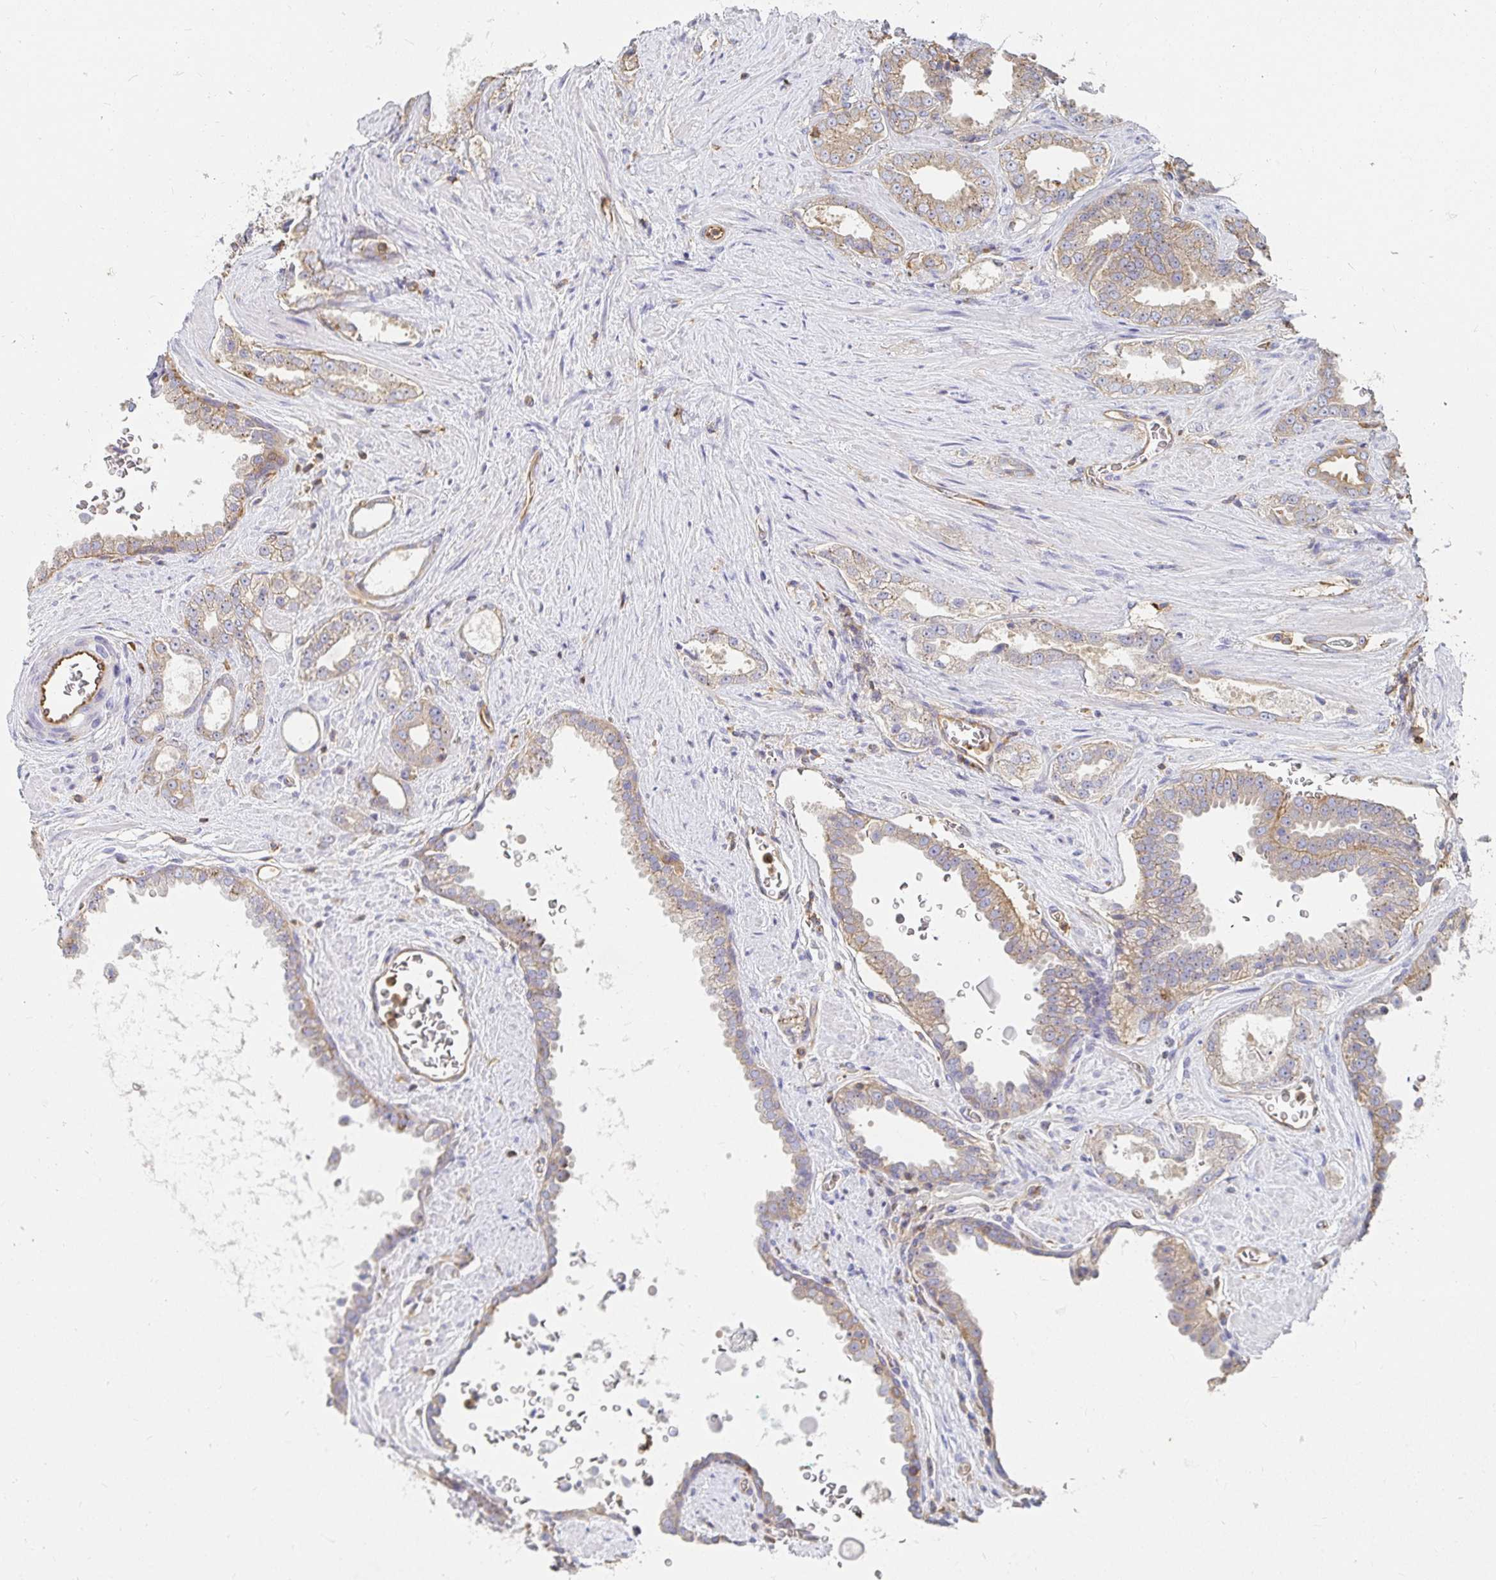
{"staining": {"intensity": "weak", "quantity": ">75%", "location": "cytoplasmic/membranous"}, "tissue": "prostate cancer", "cell_type": "Tumor cells", "image_type": "cancer", "snomed": [{"axis": "morphology", "description": "Adenocarcinoma, Low grade"}, {"axis": "topography", "description": "Prostate"}], "caption": "Immunohistochemical staining of prostate adenocarcinoma (low-grade) exhibits weak cytoplasmic/membranous protein staining in about >75% of tumor cells.", "gene": "TSPAN19", "patient": {"sex": "male", "age": 67}}